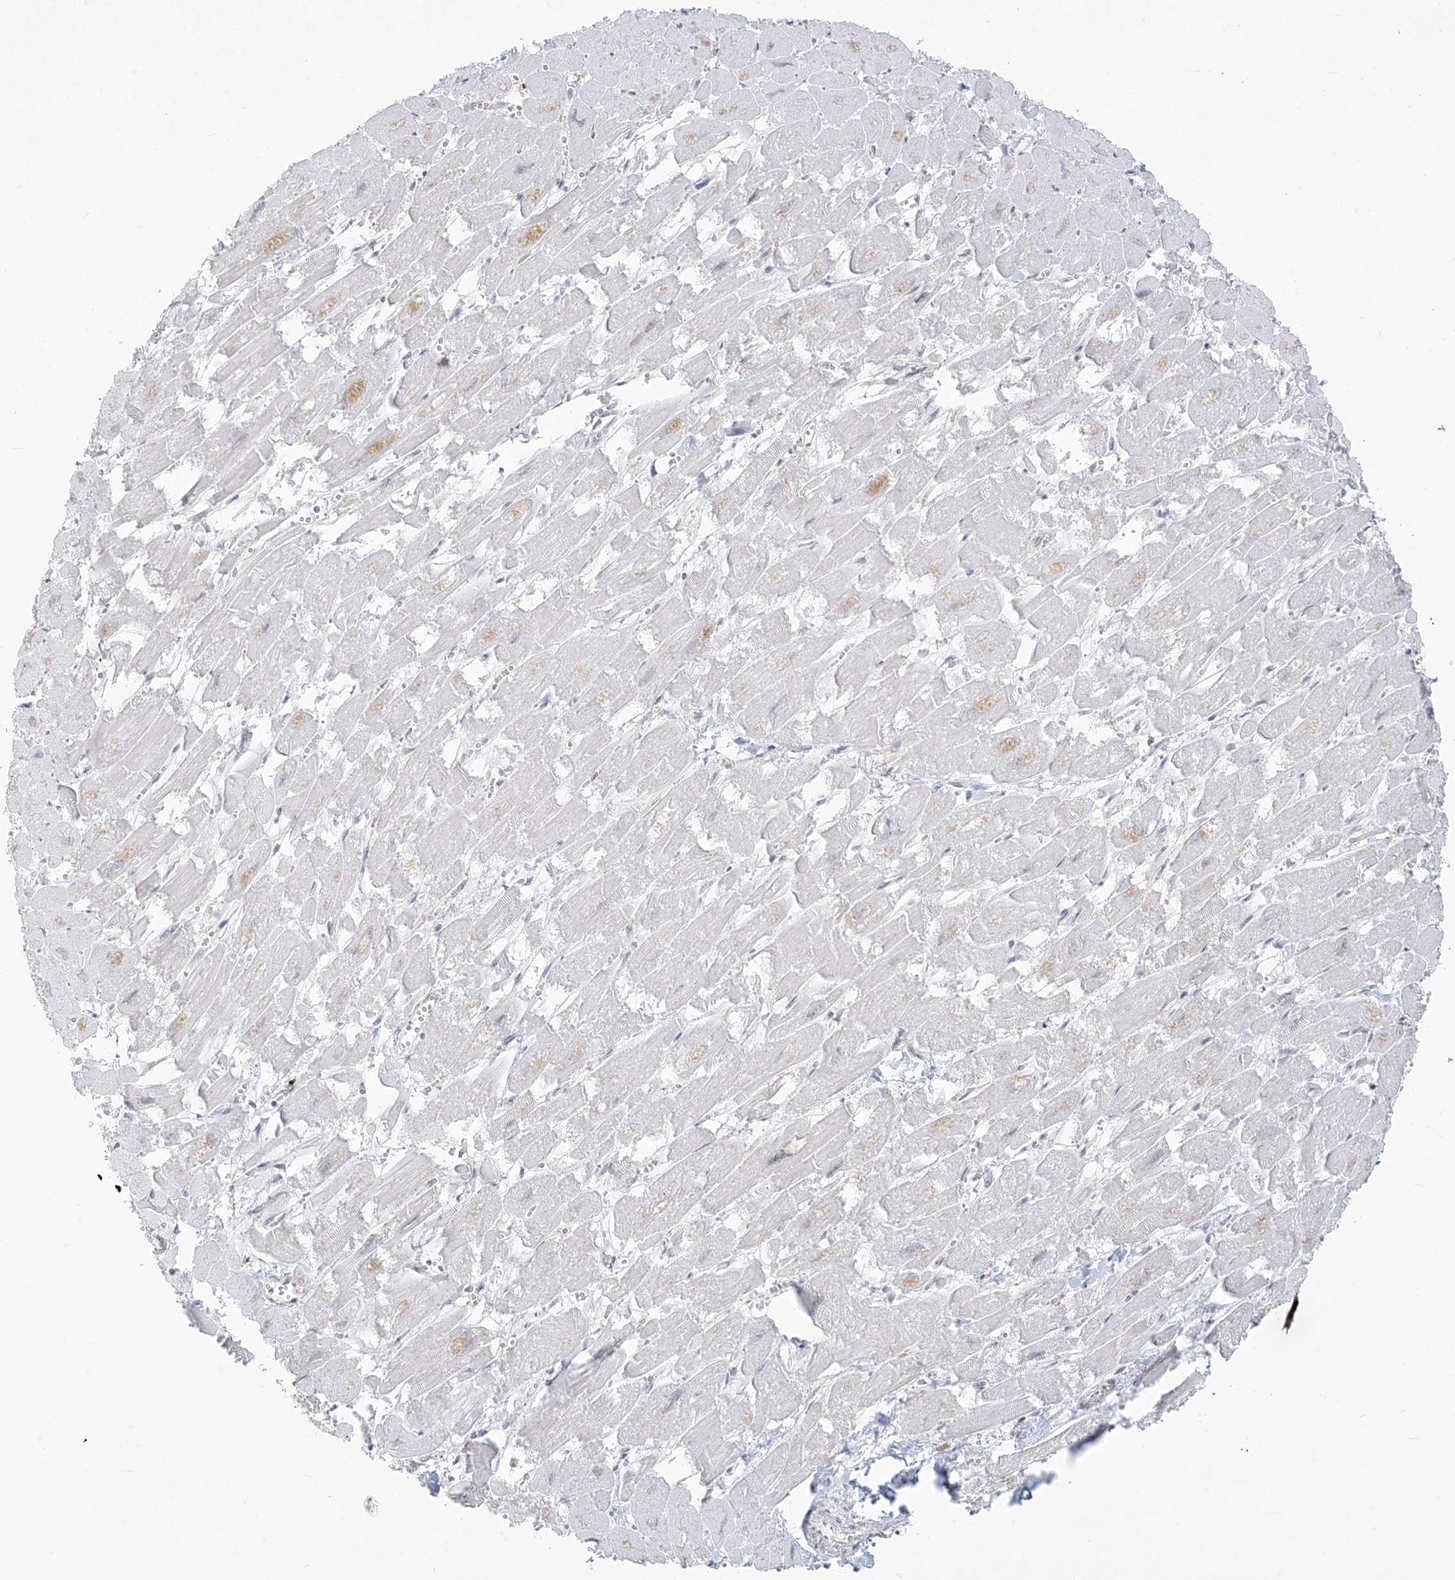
{"staining": {"intensity": "negative", "quantity": "none", "location": "none"}, "tissue": "heart muscle", "cell_type": "Cardiomyocytes", "image_type": "normal", "snomed": [{"axis": "morphology", "description": "Normal tissue, NOS"}, {"axis": "topography", "description": "Heart"}], "caption": "DAB (3,3'-diaminobenzidine) immunohistochemical staining of benign human heart muscle displays no significant expression in cardiomyocytes.", "gene": "ZC3H6", "patient": {"sex": "male", "age": 54}}